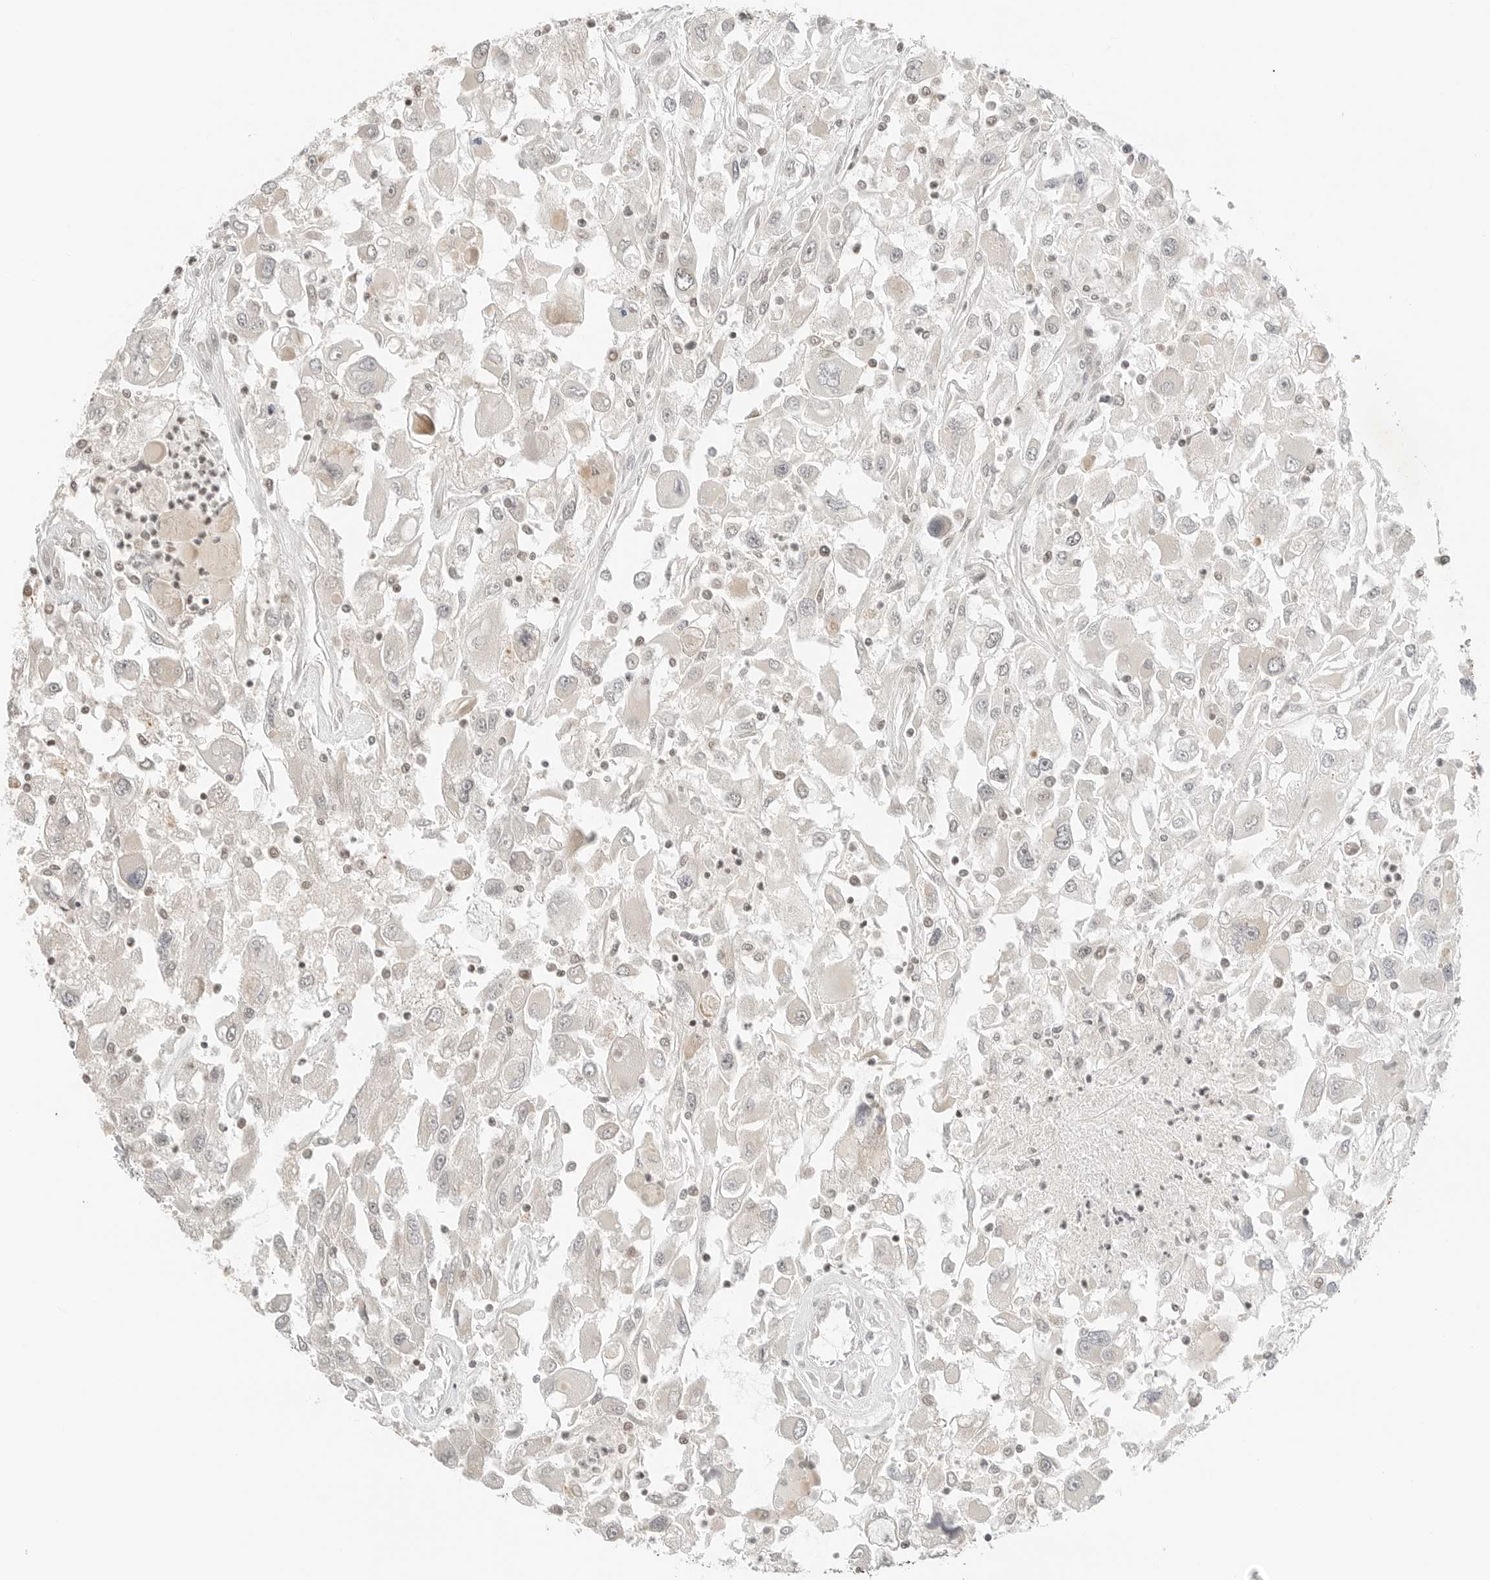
{"staining": {"intensity": "negative", "quantity": "none", "location": "none"}, "tissue": "renal cancer", "cell_type": "Tumor cells", "image_type": "cancer", "snomed": [{"axis": "morphology", "description": "Adenocarcinoma, NOS"}, {"axis": "topography", "description": "Kidney"}], "caption": "Renal cancer was stained to show a protein in brown. There is no significant staining in tumor cells.", "gene": "CRTC2", "patient": {"sex": "female", "age": 52}}